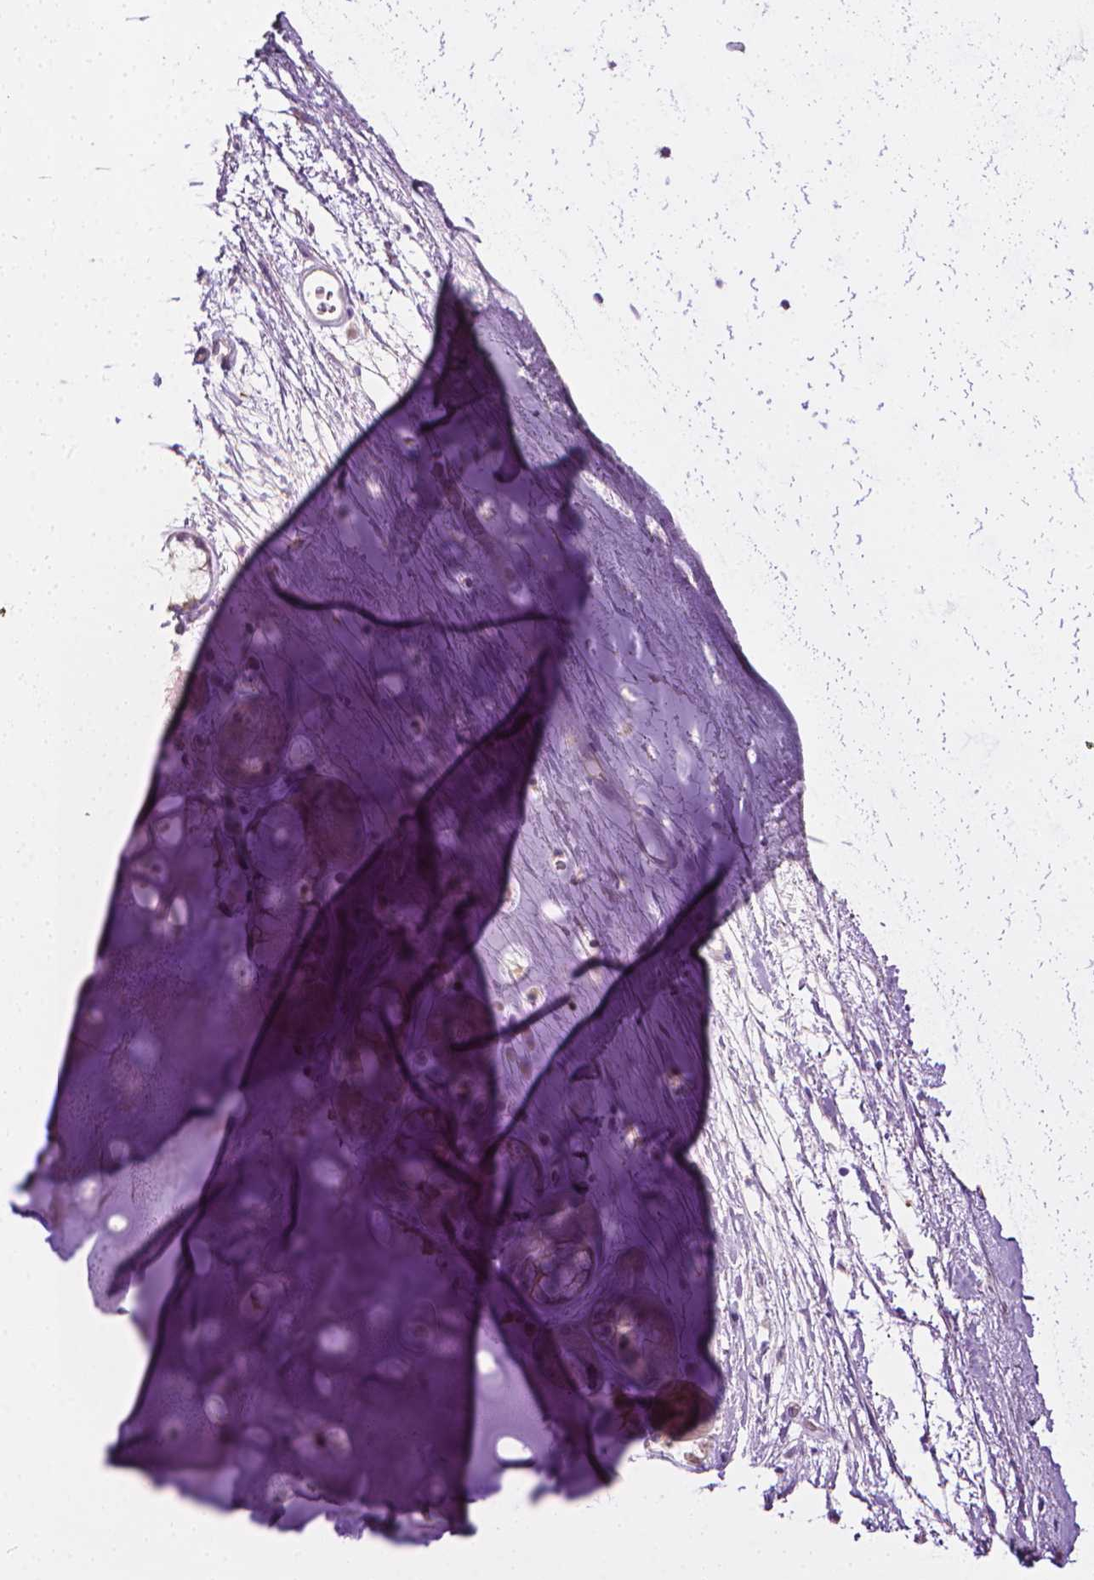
{"staining": {"intensity": "negative", "quantity": "none", "location": "none"}, "tissue": "adipose tissue", "cell_type": "Adipocytes", "image_type": "normal", "snomed": [{"axis": "morphology", "description": "Normal tissue, NOS"}, {"axis": "topography", "description": "Cartilage tissue"}, {"axis": "topography", "description": "Bronchus"}], "caption": "Immunohistochemical staining of normal adipose tissue exhibits no significant positivity in adipocytes.", "gene": "MCOLN3", "patient": {"sex": "male", "age": 58}}